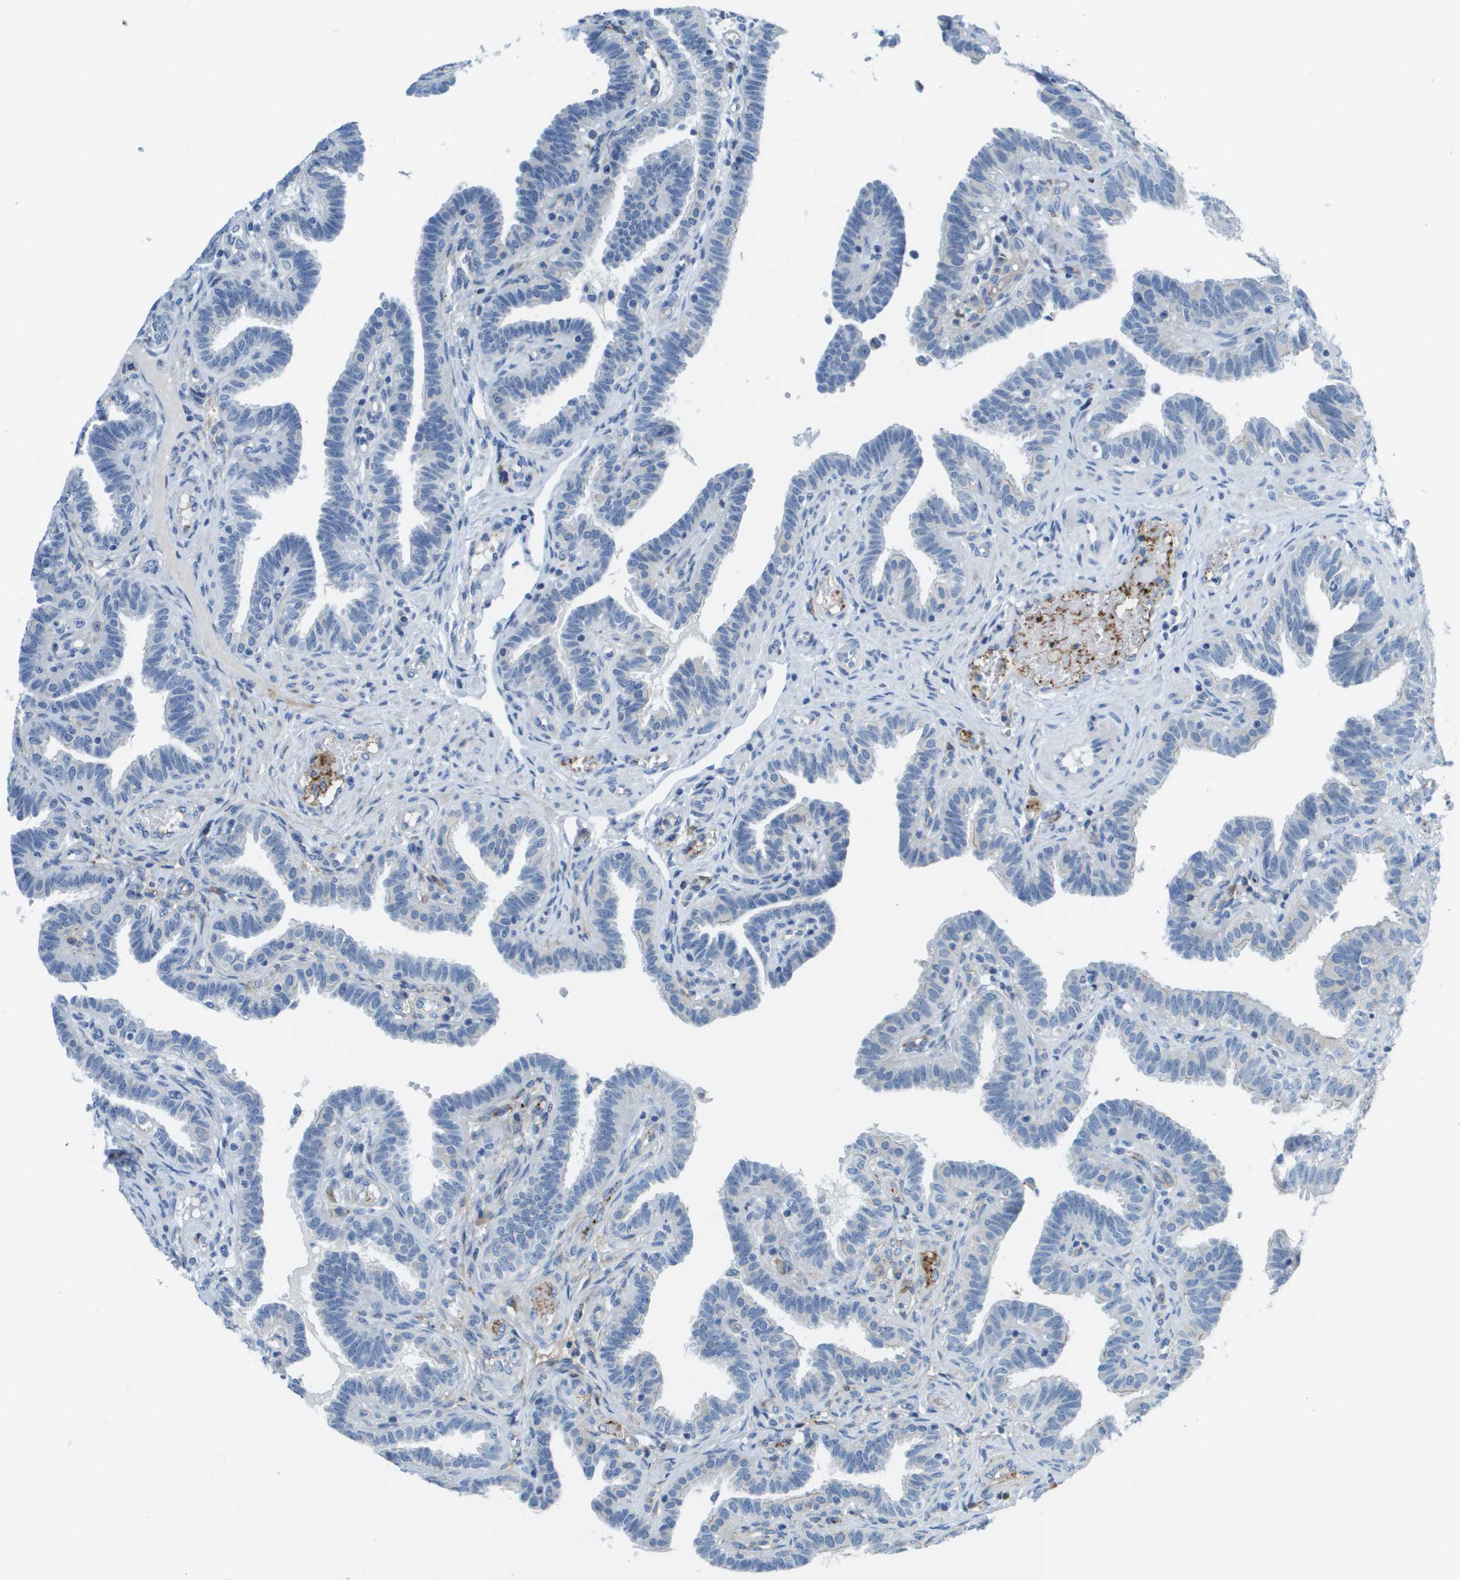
{"staining": {"intensity": "negative", "quantity": "none", "location": "none"}, "tissue": "fallopian tube", "cell_type": "Glandular cells", "image_type": "normal", "snomed": [{"axis": "morphology", "description": "Normal tissue, NOS"}, {"axis": "topography", "description": "Fallopian tube"}, {"axis": "topography", "description": "Placenta"}], "caption": "IHC photomicrograph of normal fallopian tube: human fallopian tube stained with DAB (3,3'-diaminobenzidine) demonstrates no significant protein staining in glandular cells.", "gene": "SDC1", "patient": {"sex": "female", "age": 34}}